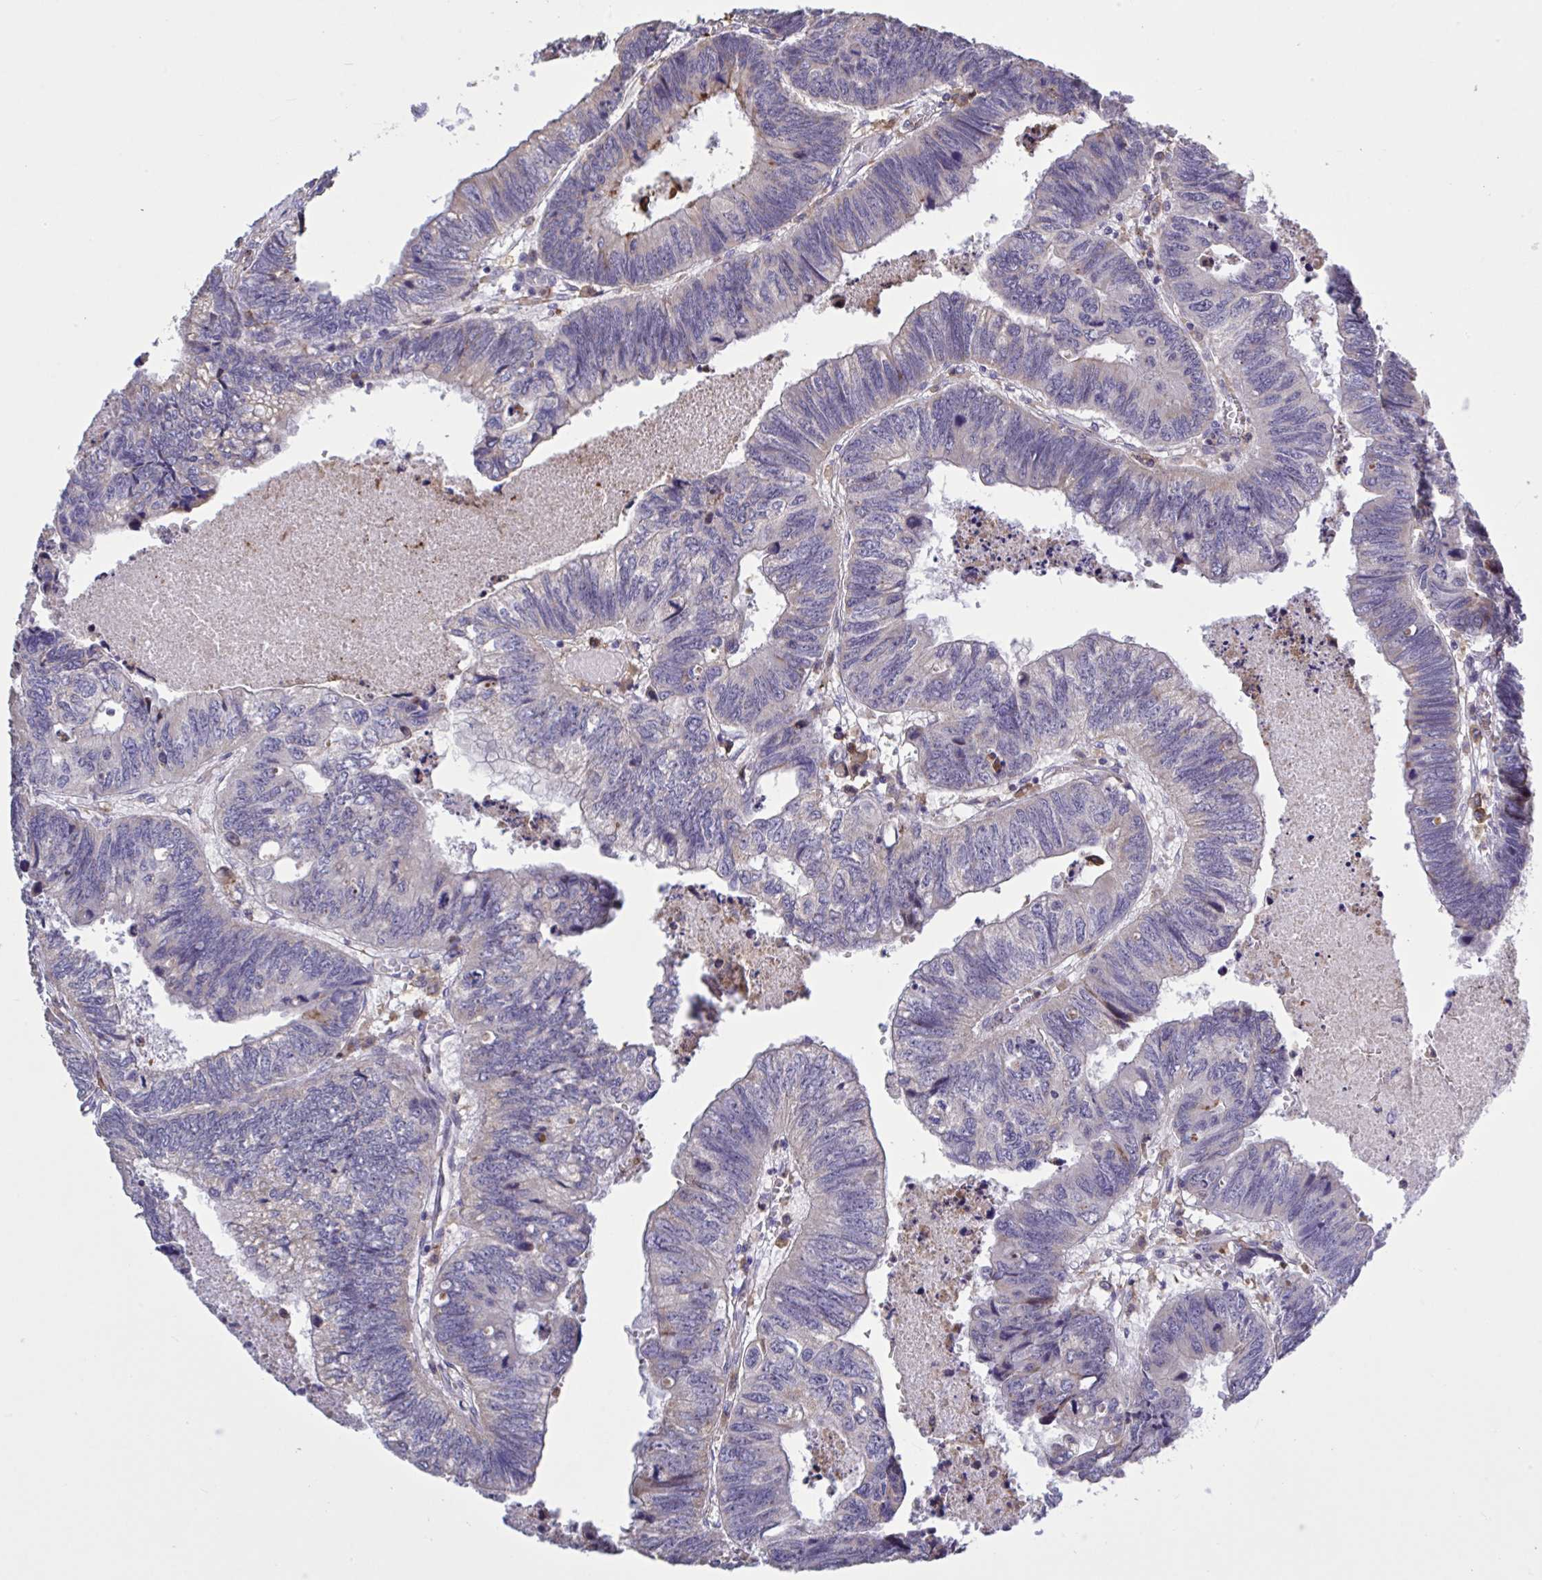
{"staining": {"intensity": "moderate", "quantity": "<25%", "location": "cytoplasmic/membranous"}, "tissue": "colorectal cancer", "cell_type": "Tumor cells", "image_type": "cancer", "snomed": [{"axis": "morphology", "description": "Adenocarcinoma, NOS"}, {"axis": "topography", "description": "Colon"}], "caption": "Colorectal cancer (adenocarcinoma) was stained to show a protein in brown. There is low levels of moderate cytoplasmic/membranous expression in approximately <25% of tumor cells.", "gene": "CD101", "patient": {"sex": "male", "age": 62}}